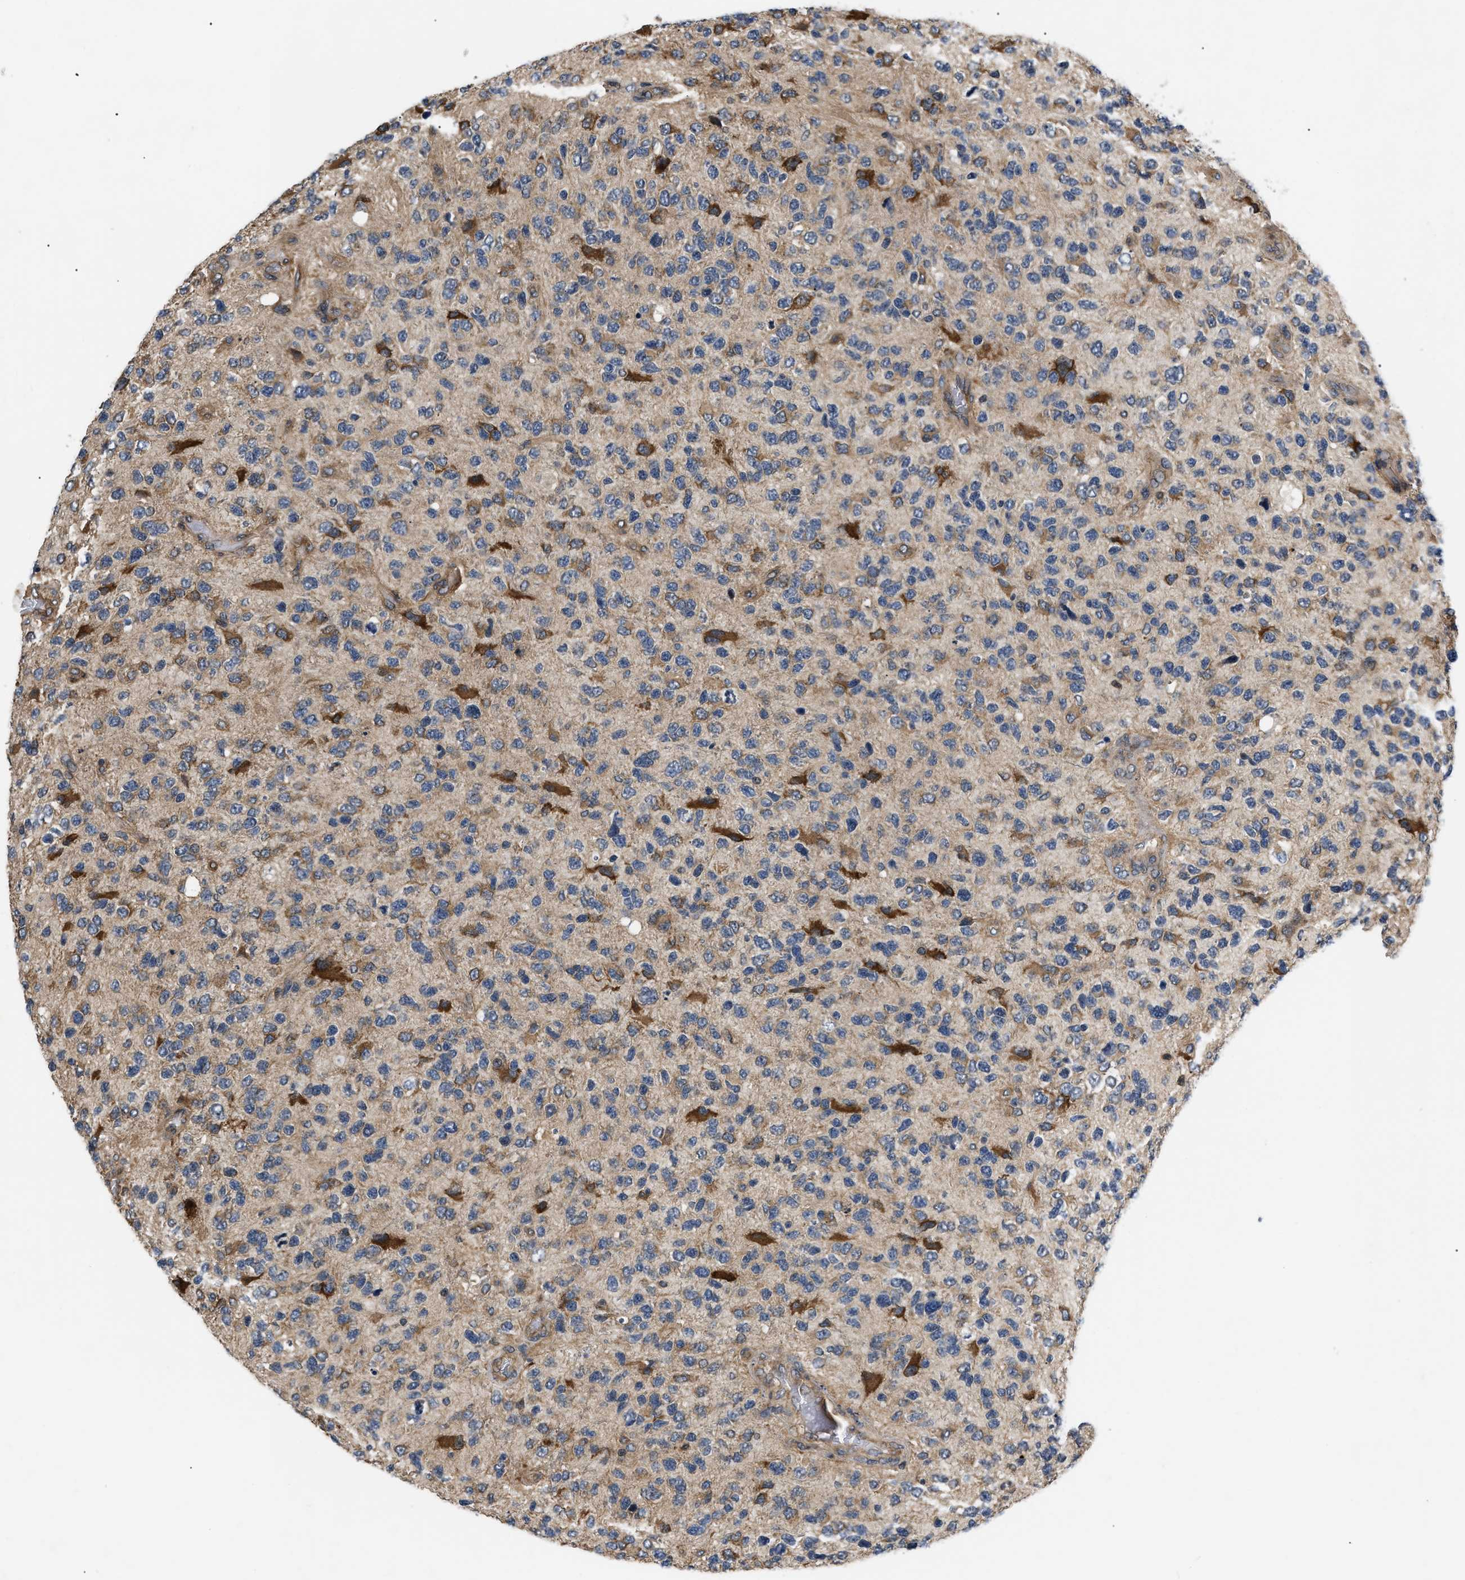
{"staining": {"intensity": "moderate", "quantity": "25%-75%", "location": "cytoplasmic/membranous"}, "tissue": "glioma", "cell_type": "Tumor cells", "image_type": "cancer", "snomed": [{"axis": "morphology", "description": "Glioma, malignant, High grade"}, {"axis": "topography", "description": "Brain"}], "caption": "Glioma tissue exhibits moderate cytoplasmic/membranous expression in about 25%-75% of tumor cells, visualized by immunohistochemistry.", "gene": "HMGCR", "patient": {"sex": "female", "age": 58}}